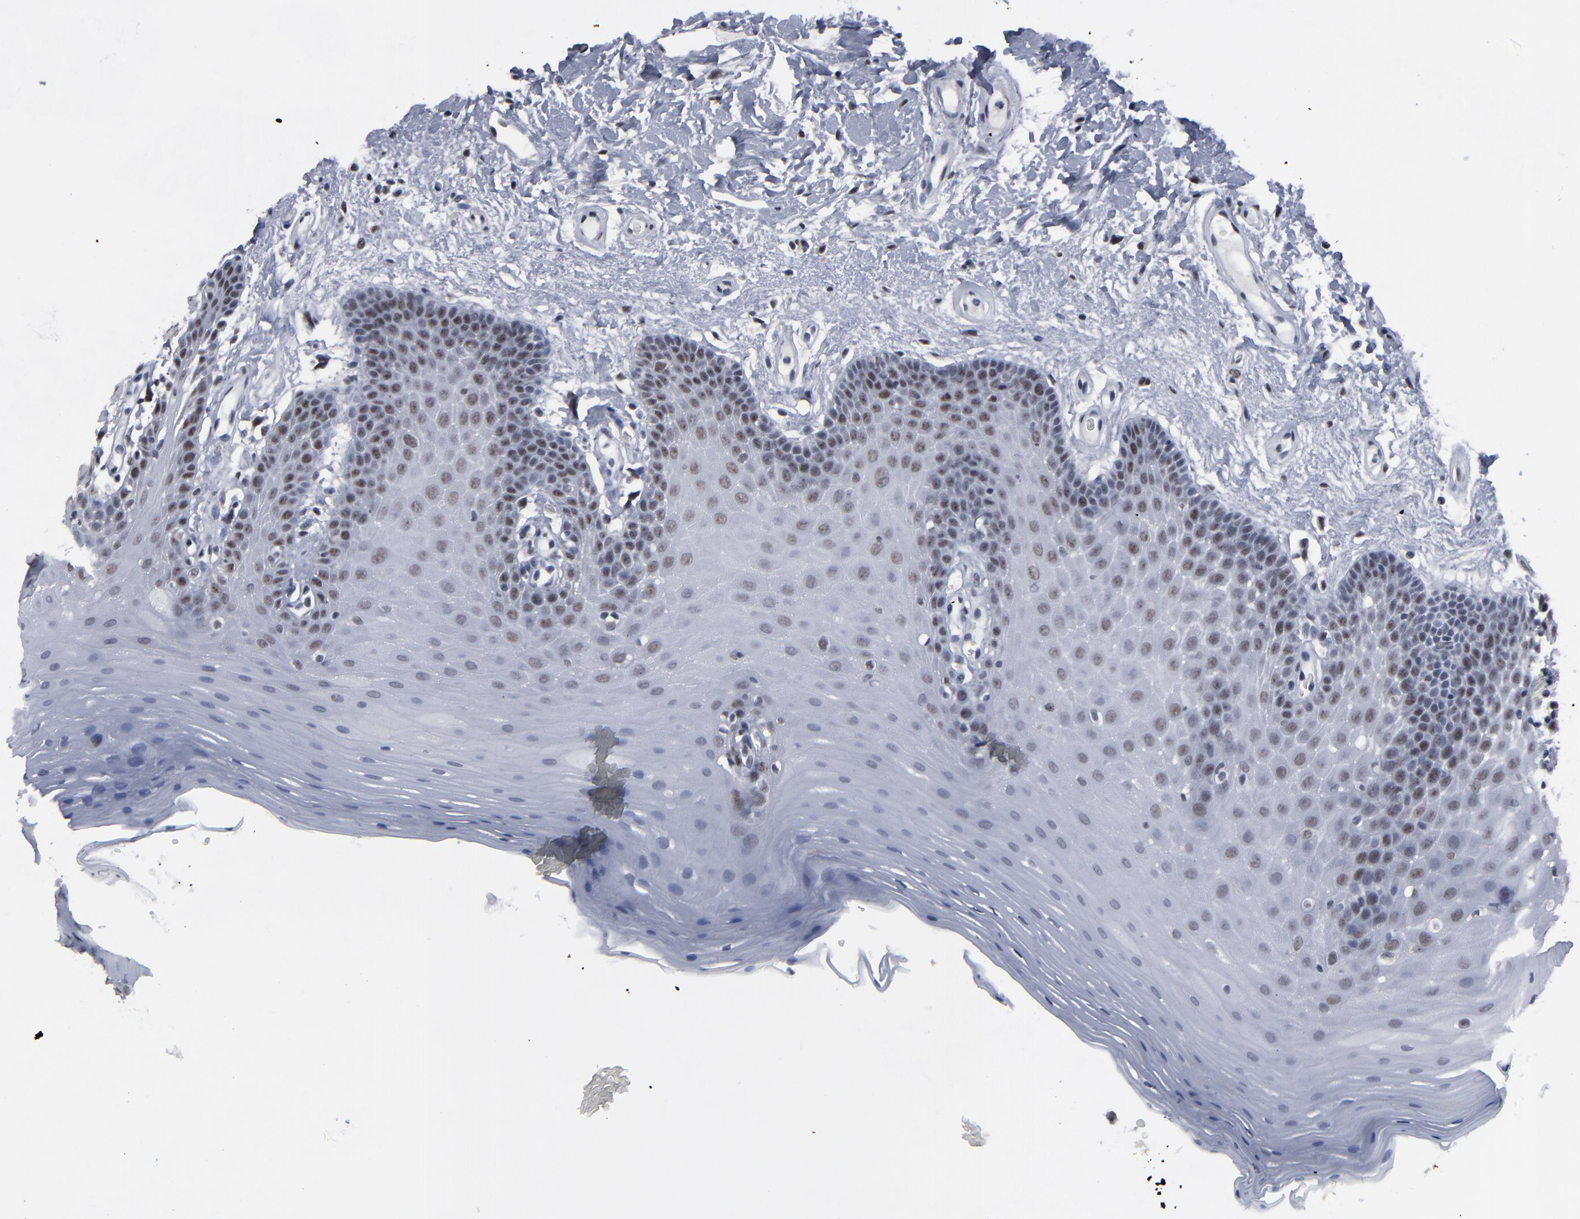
{"staining": {"intensity": "moderate", "quantity": "25%-75%", "location": "nuclear"}, "tissue": "oral mucosa", "cell_type": "Squamous epithelial cells", "image_type": "normal", "snomed": [{"axis": "morphology", "description": "Normal tissue, NOS"}, {"axis": "morphology", "description": "Squamous cell carcinoma, NOS"}, {"axis": "topography", "description": "Skeletal muscle"}, {"axis": "topography", "description": "Oral tissue"}, {"axis": "topography", "description": "Head-Neck"}], "caption": "The micrograph demonstrates staining of benign oral mucosa, revealing moderate nuclear protein positivity (brown color) within squamous epithelial cells. The protein of interest is stained brown, and the nuclei are stained in blue (DAB (3,3'-diaminobenzidine) IHC with brightfield microscopy, high magnification).", "gene": "SSRP1", "patient": {"sex": "male", "age": 71}}